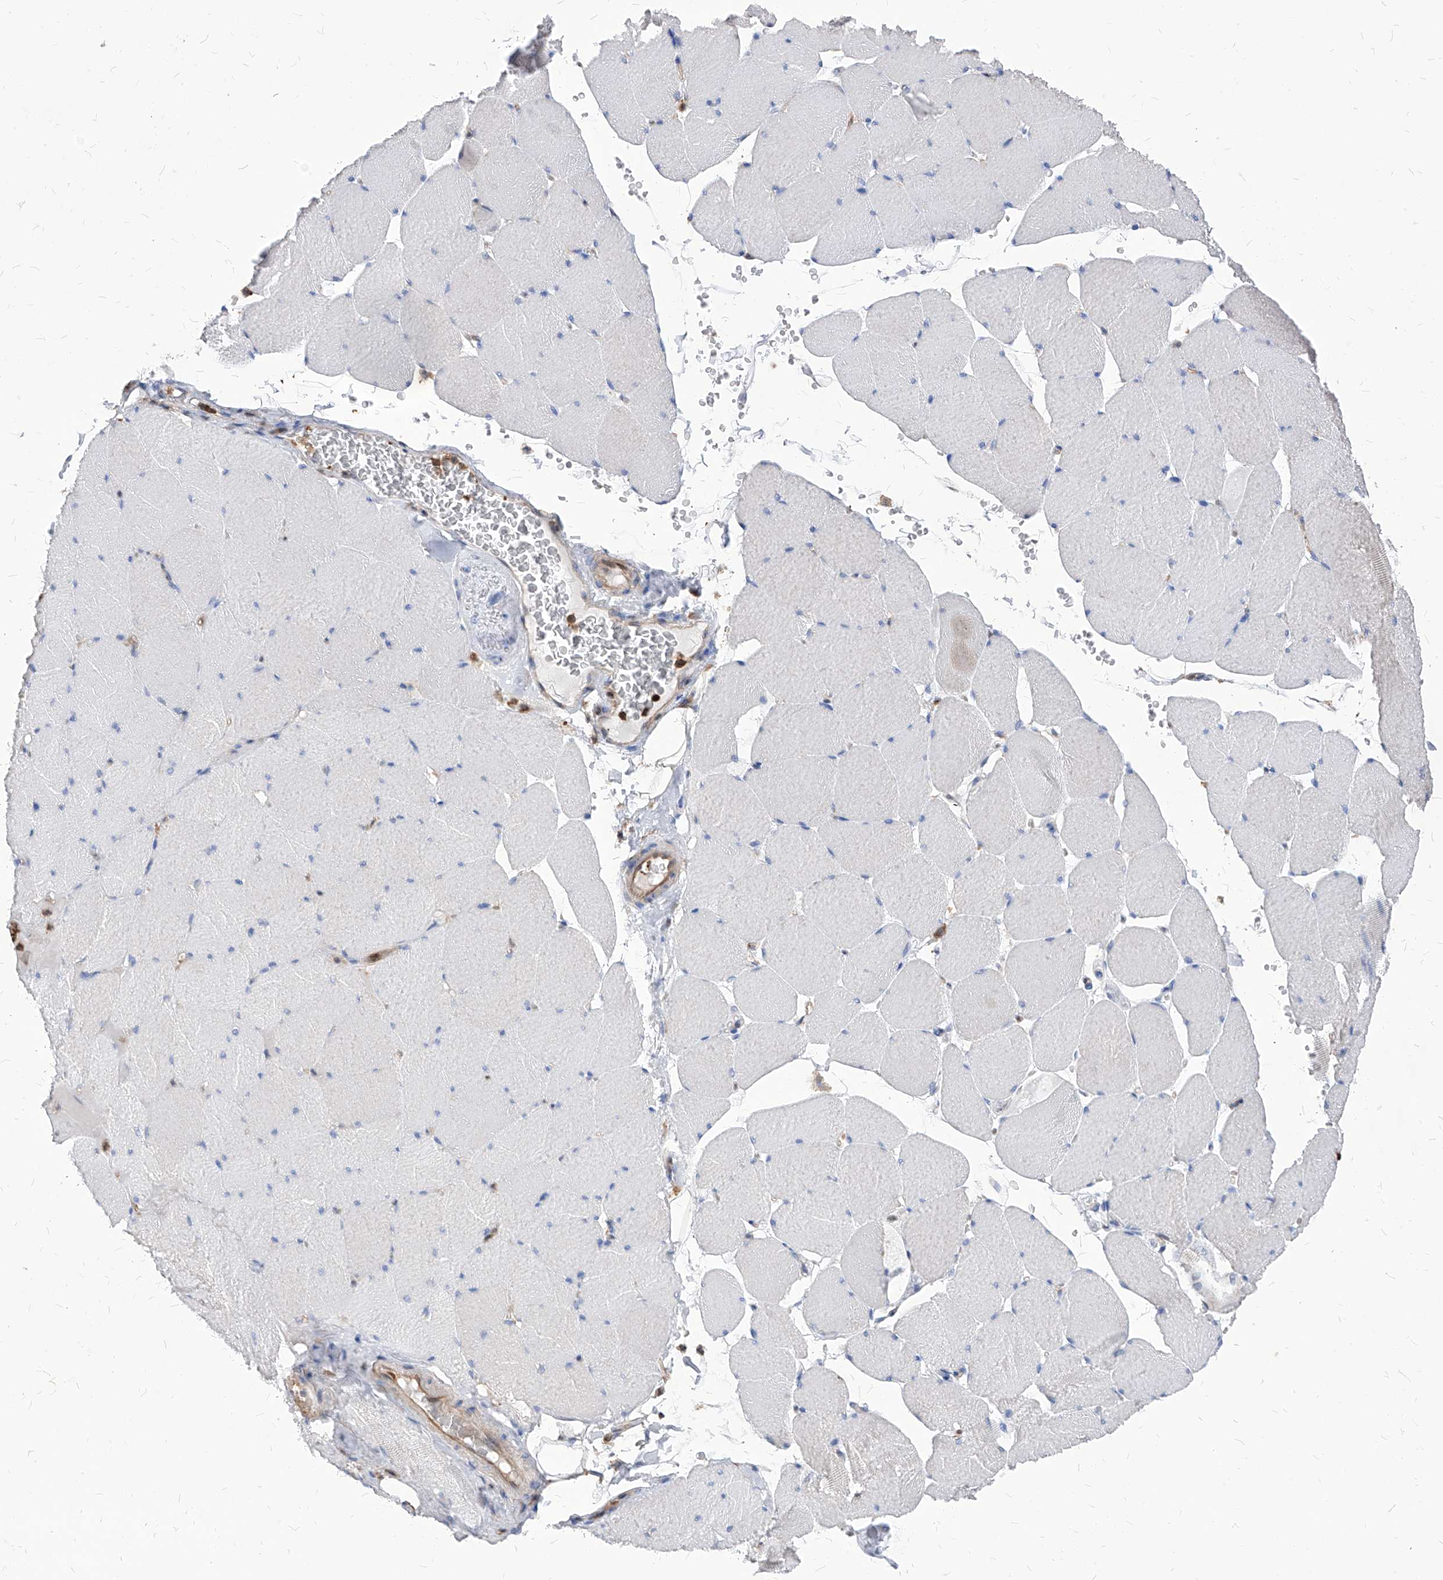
{"staining": {"intensity": "negative", "quantity": "none", "location": "none"}, "tissue": "skeletal muscle", "cell_type": "Myocytes", "image_type": "normal", "snomed": [{"axis": "morphology", "description": "Normal tissue, NOS"}, {"axis": "topography", "description": "Skeletal muscle"}, {"axis": "topography", "description": "Head-Neck"}], "caption": "Protein analysis of benign skeletal muscle shows no significant staining in myocytes. (IHC, brightfield microscopy, high magnification).", "gene": "ABRACL", "patient": {"sex": "male", "age": 66}}